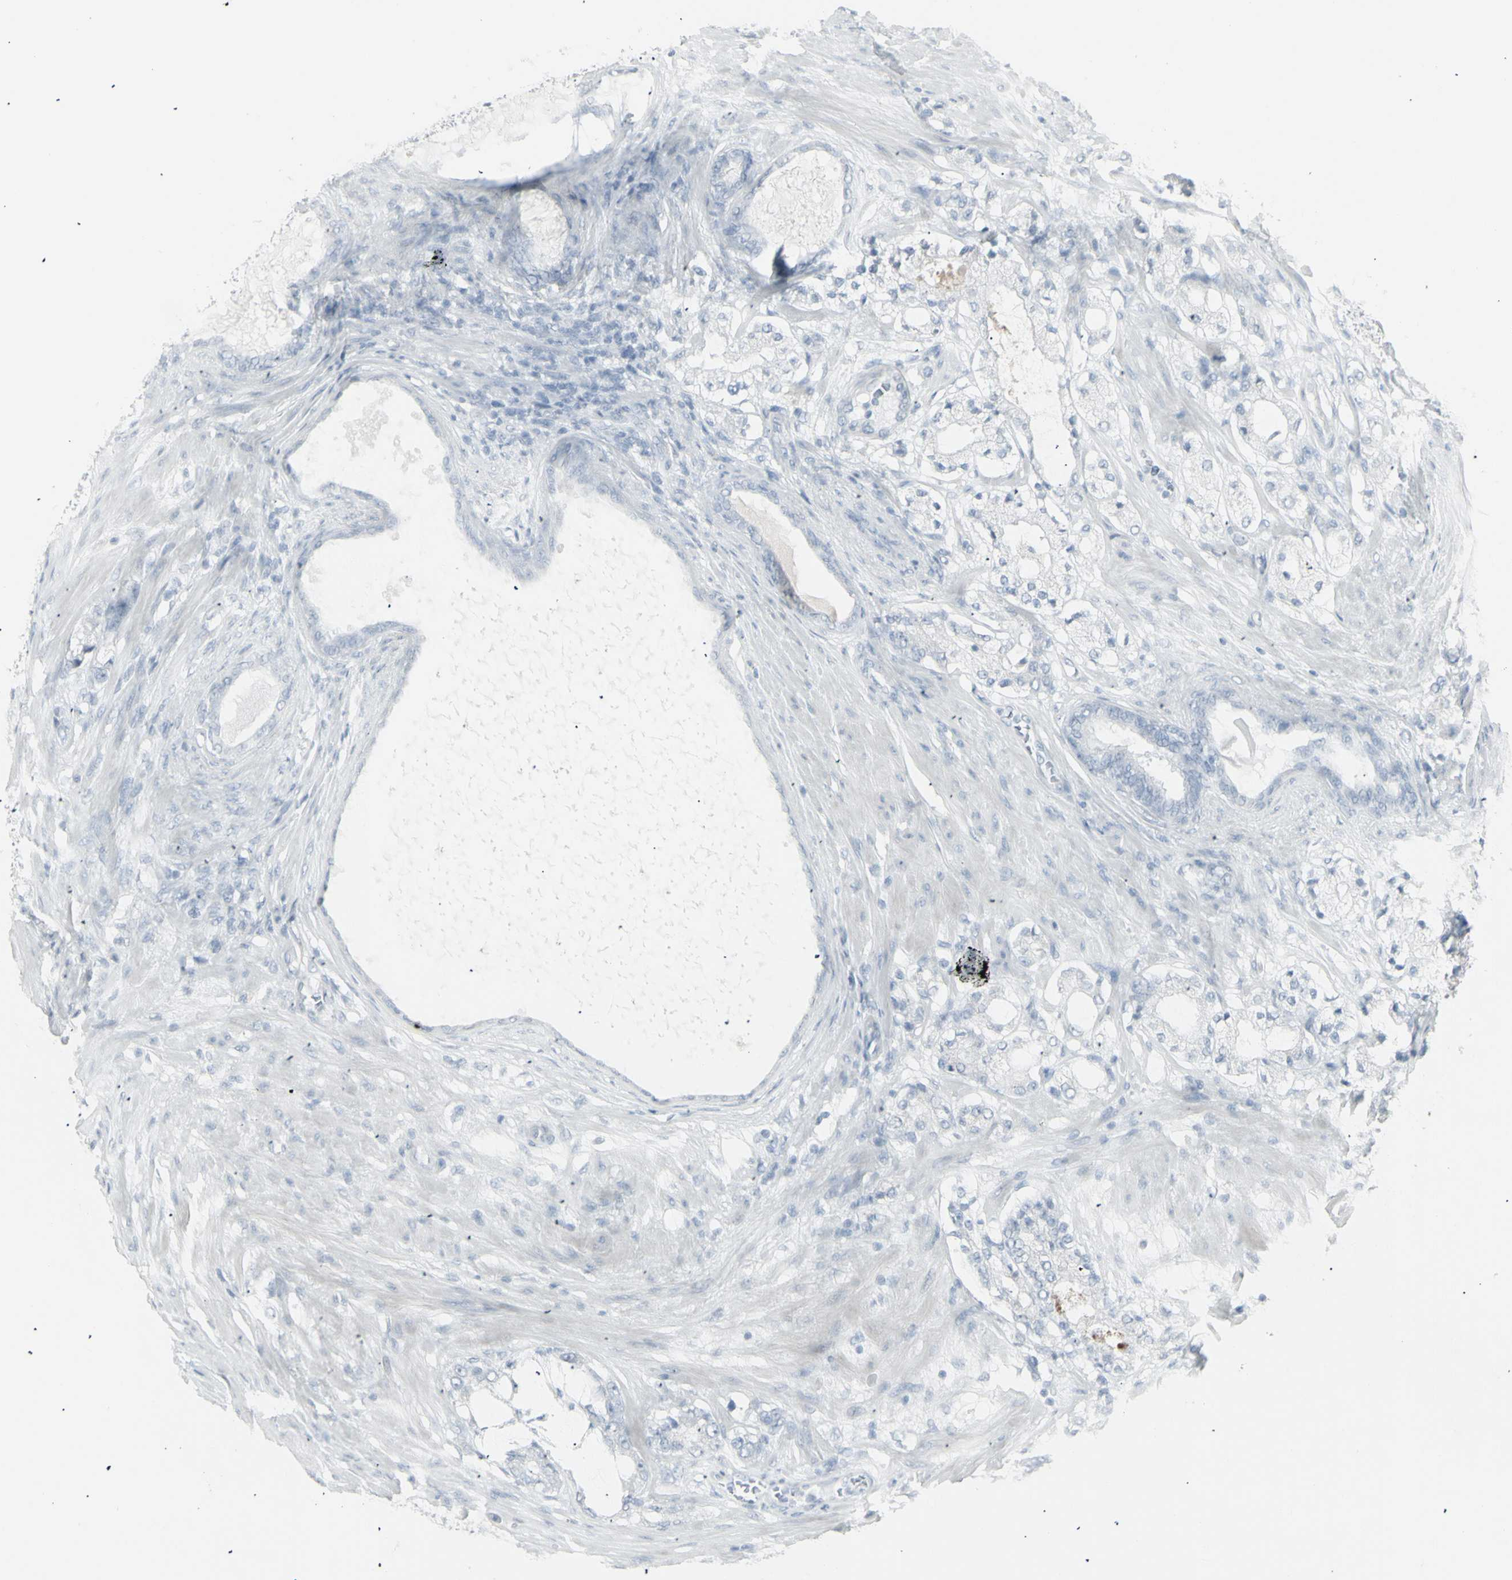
{"staining": {"intensity": "negative", "quantity": "none", "location": "none"}, "tissue": "prostate cancer", "cell_type": "Tumor cells", "image_type": "cancer", "snomed": [{"axis": "morphology", "description": "Adenocarcinoma, High grade"}, {"axis": "topography", "description": "Prostate"}], "caption": "Tumor cells show no significant staining in prostate cancer.", "gene": "YBX2", "patient": {"sex": "male", "age": 65}}